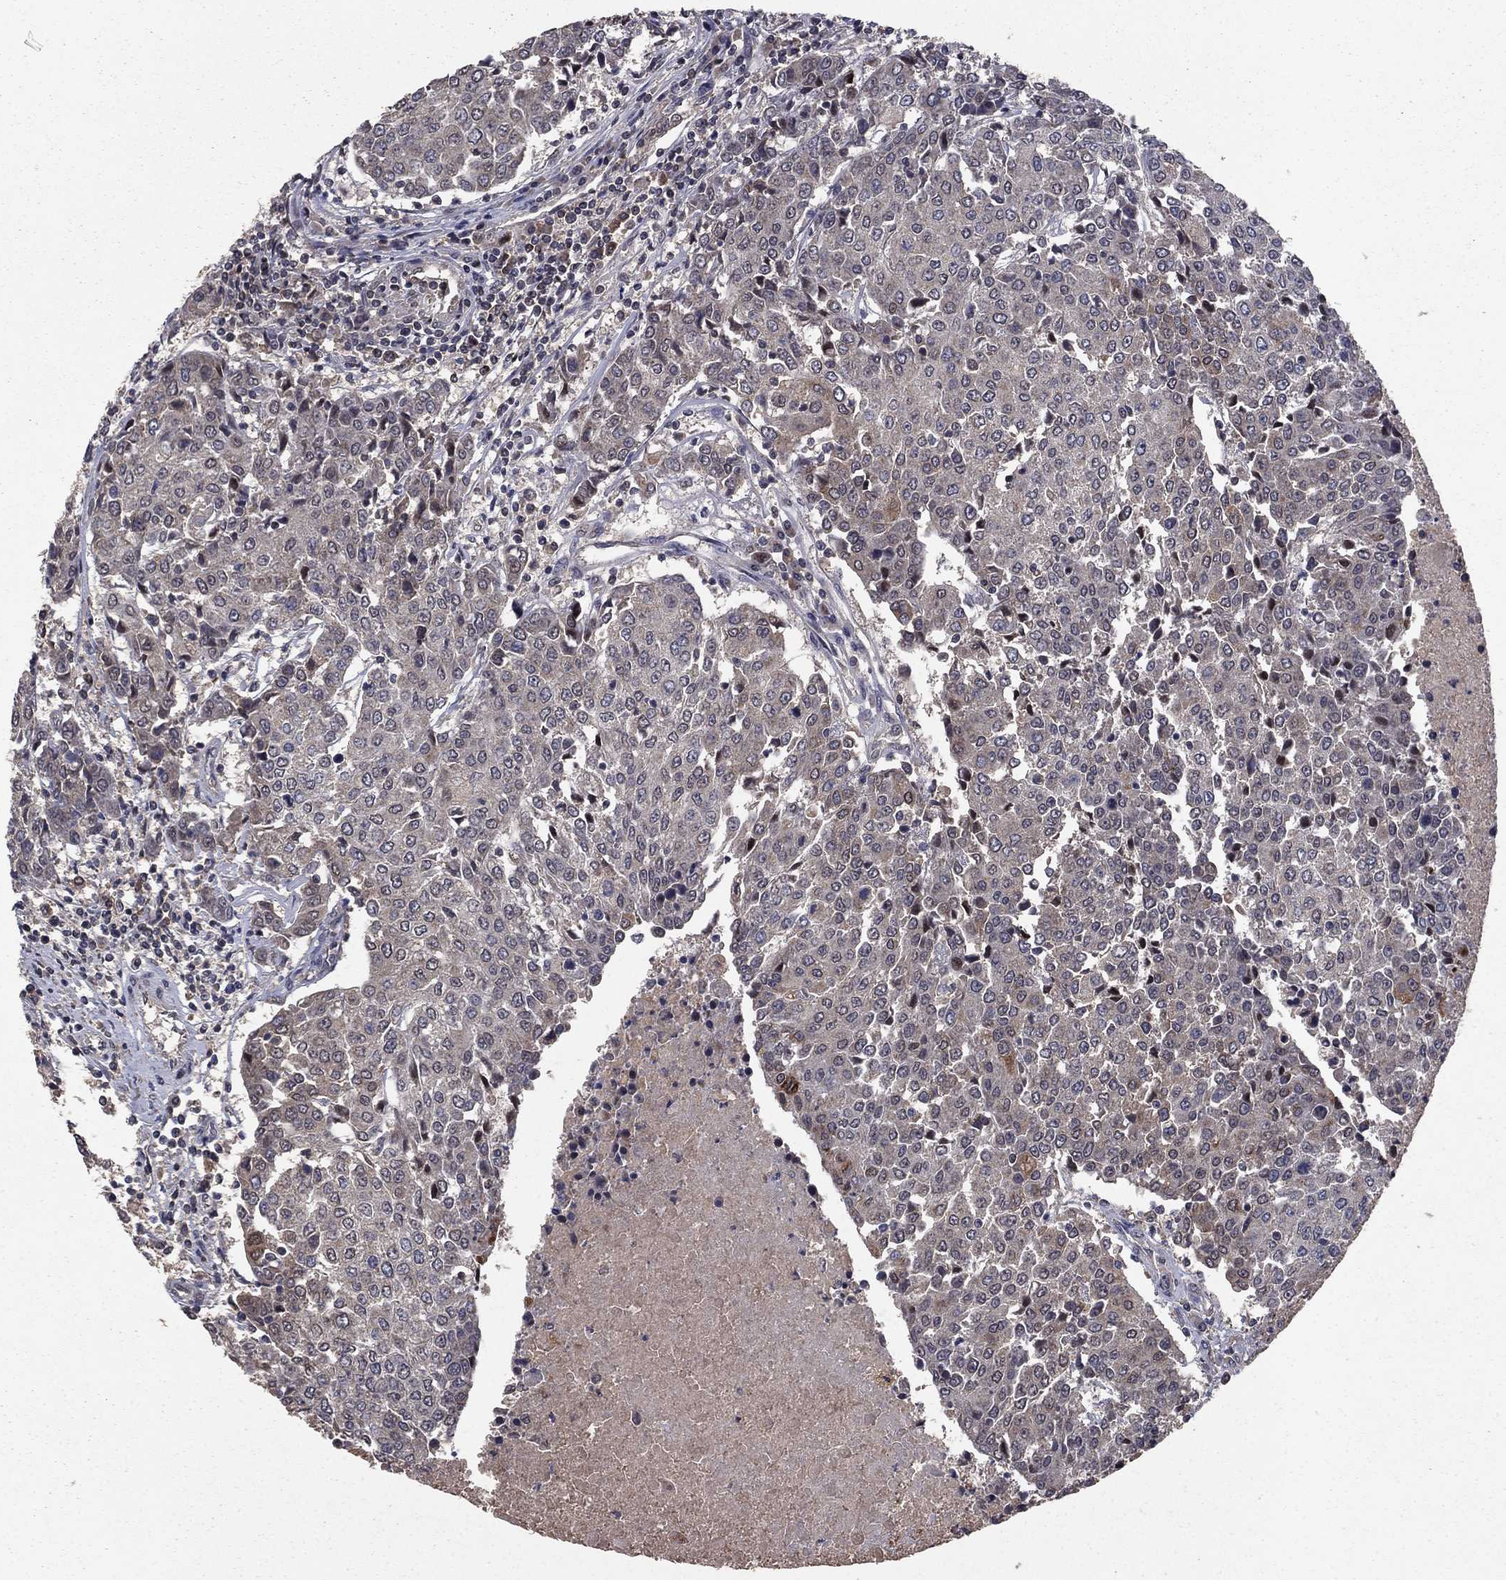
{"staining": {"intensity": "weak", "quantity": "<25%", "location": "cytoplasmic/membranous"}, "tissue": "urothelial cancer", "cell_type": "Tumor cells", "image_type": "cancer", "snomed": [{"axis": "morphology", "description": "Urothelial carcinoma, High grade"}, {"axis": "topography", "description": "Urinary bladder"}], "caption": "High magnification brightfield microscopy of urothelial cancer stained with DAB (3,3'-diaminobenzidine) (brown) and counterstained with hematoxylin (blue): tumor cells show no significant staining.", "gene": "DHRS1", "patient": {"sex": "female", "age": 85}}